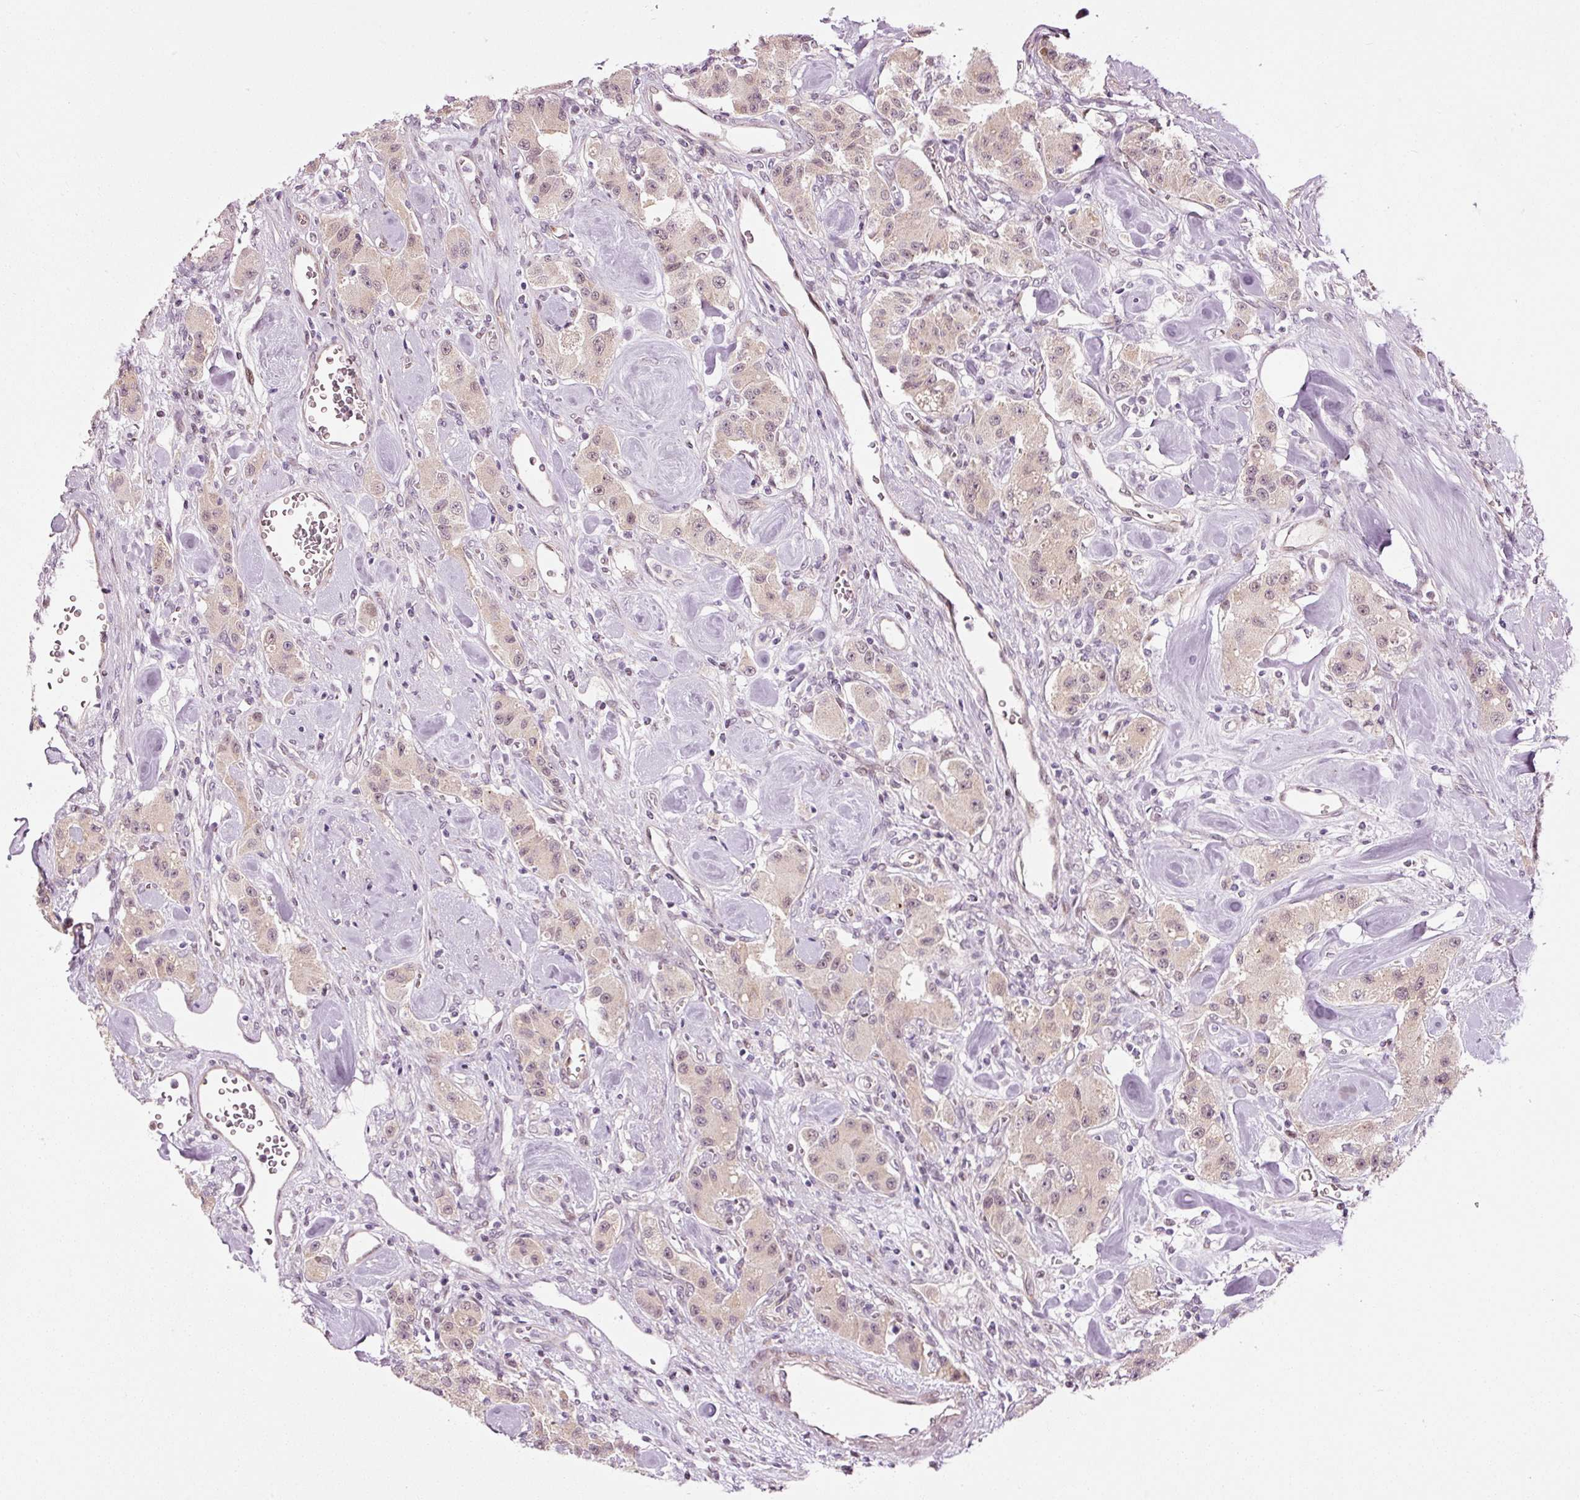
{"staining": {"intensity": "weak", "quantity": "<25%", "location": "nuclear"}, "tissue": "carcinoid", "cell_type": "Tumor cells", "image_type": "cancer", "snomed": [{"axis": "morphology", "description": "Carcinoid, malignant, NOS"}, {"axis": "topography", "description": "Pancreas"}], "caption": "Immunohistochemical staining of human malignant carcinoid exhibits no significant staining in tumor cells.", "gene": "ANKRD20A1", "patient": {"sex": "male", "age": 41}}